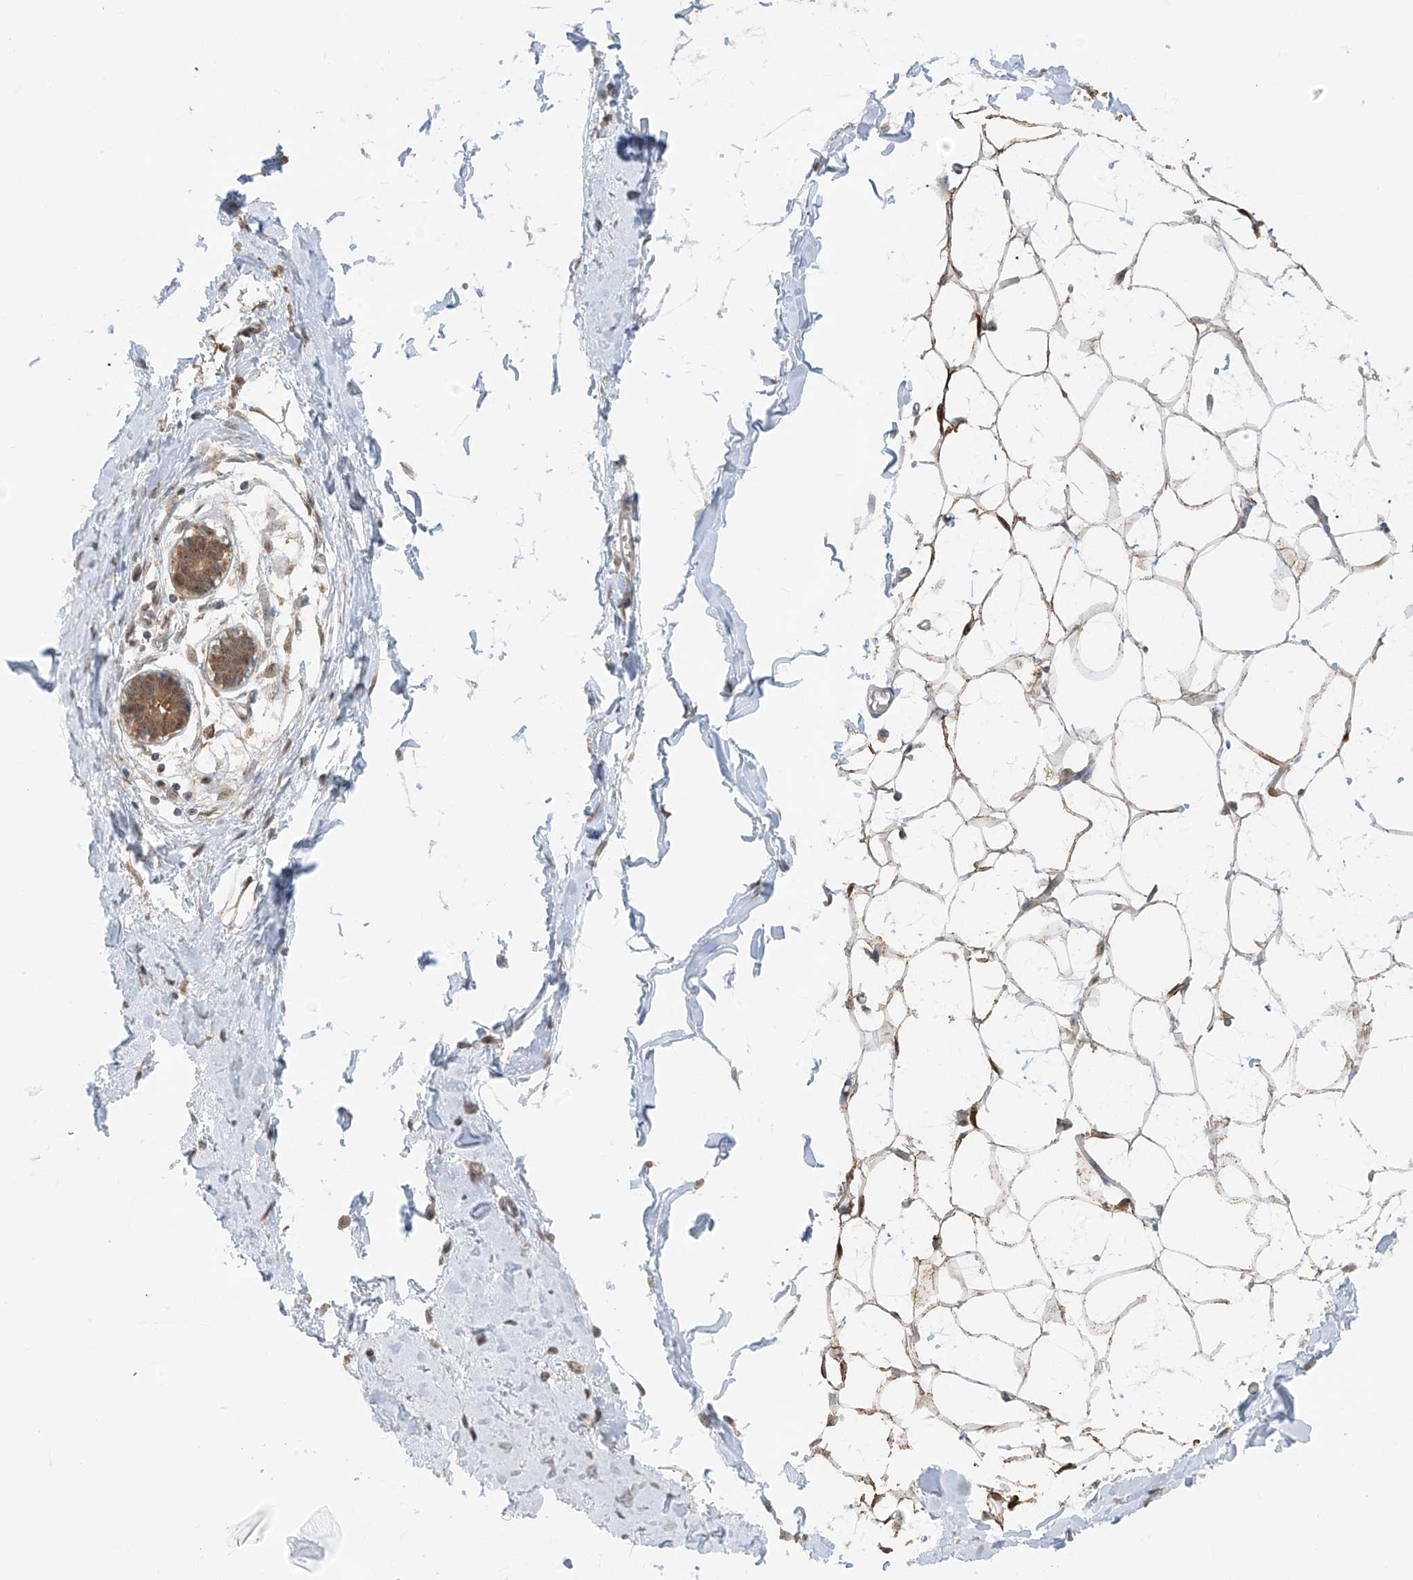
{"staining": {"intensity": "moderate", "quantity": ">75%", "location": "cytoplasmic/membranous"}, "tissue": "breast", "cell_type": "Adipocytes", "image_type": "normal", "snomed": [{"axis": "morphology", "description": "Normal tissue, NOS"}, {"axis": "topography", "description": "Breast"}], "caption": "IHC photomicrograph of unremarkable breast: human breast stained using immunohistochemistry (IHC) shows medium levels of moderate protein expression localized specifically in the cytoplasmic/membranous of adipocytes, appearing as a cytoplasmic/membranous brown color.", "gene": "TTC38", "patient": {"sex": "female", "age": 27}}